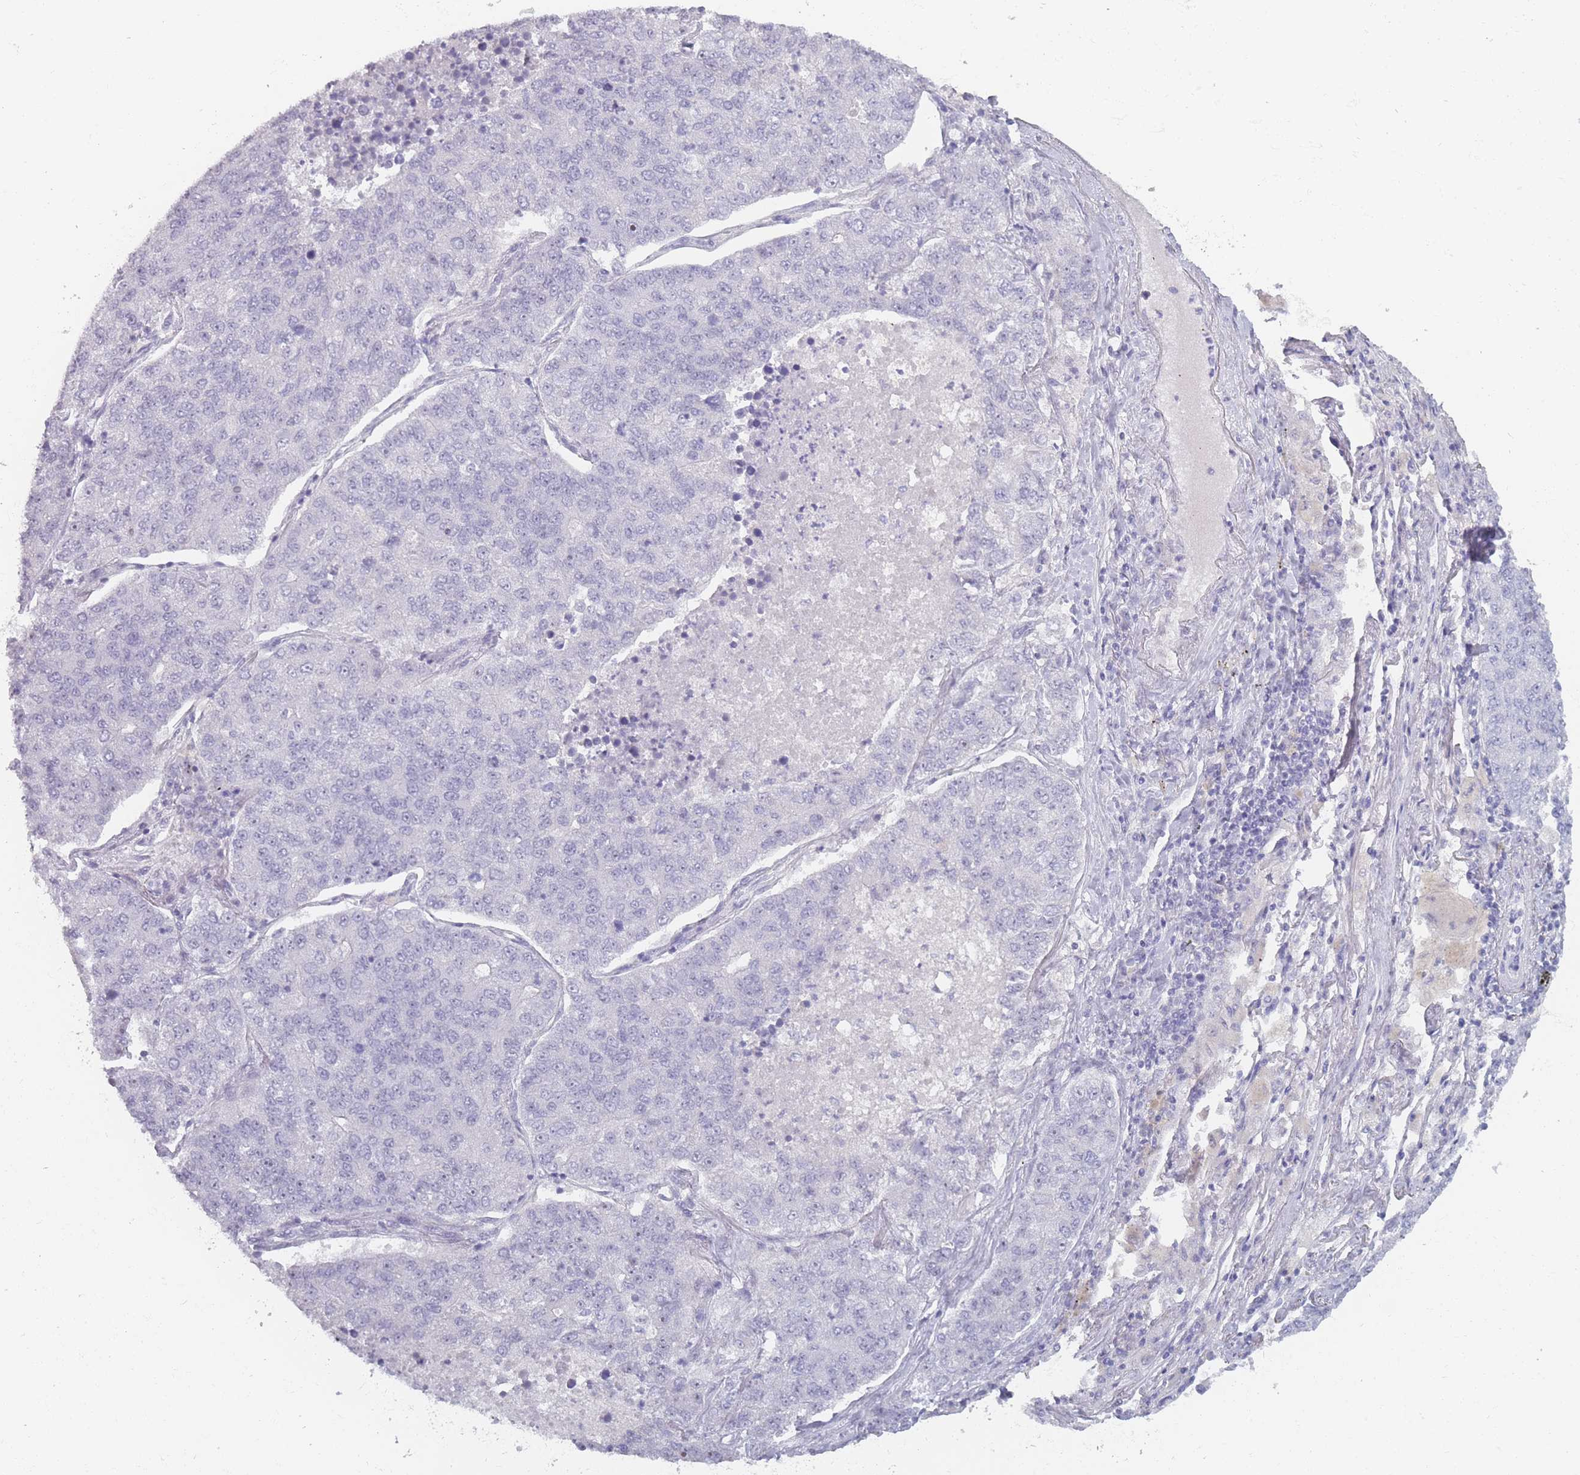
{"staining": {"intensity": "negative", "quantity": "none", "location": "none"}, "tissue": "lung cancer", "cell_type": "Tumor cells", "image_type": "cancer", "snomed": [{"axis": "morphology", "description": "Adenocarcinoma, NOS"}, {"axis": "topography", "description": "Lung"}], "caption": "Photomicrograph shows no protein staining in tumor cells of adenocarcinoma (lung) tissue. (DAB (3,3'-diaminobenzidine) IHC visualized using brightfield microscopy, high magnification).", "gene": "ROS1", "patient": {"sex": "male", "age": 49}}